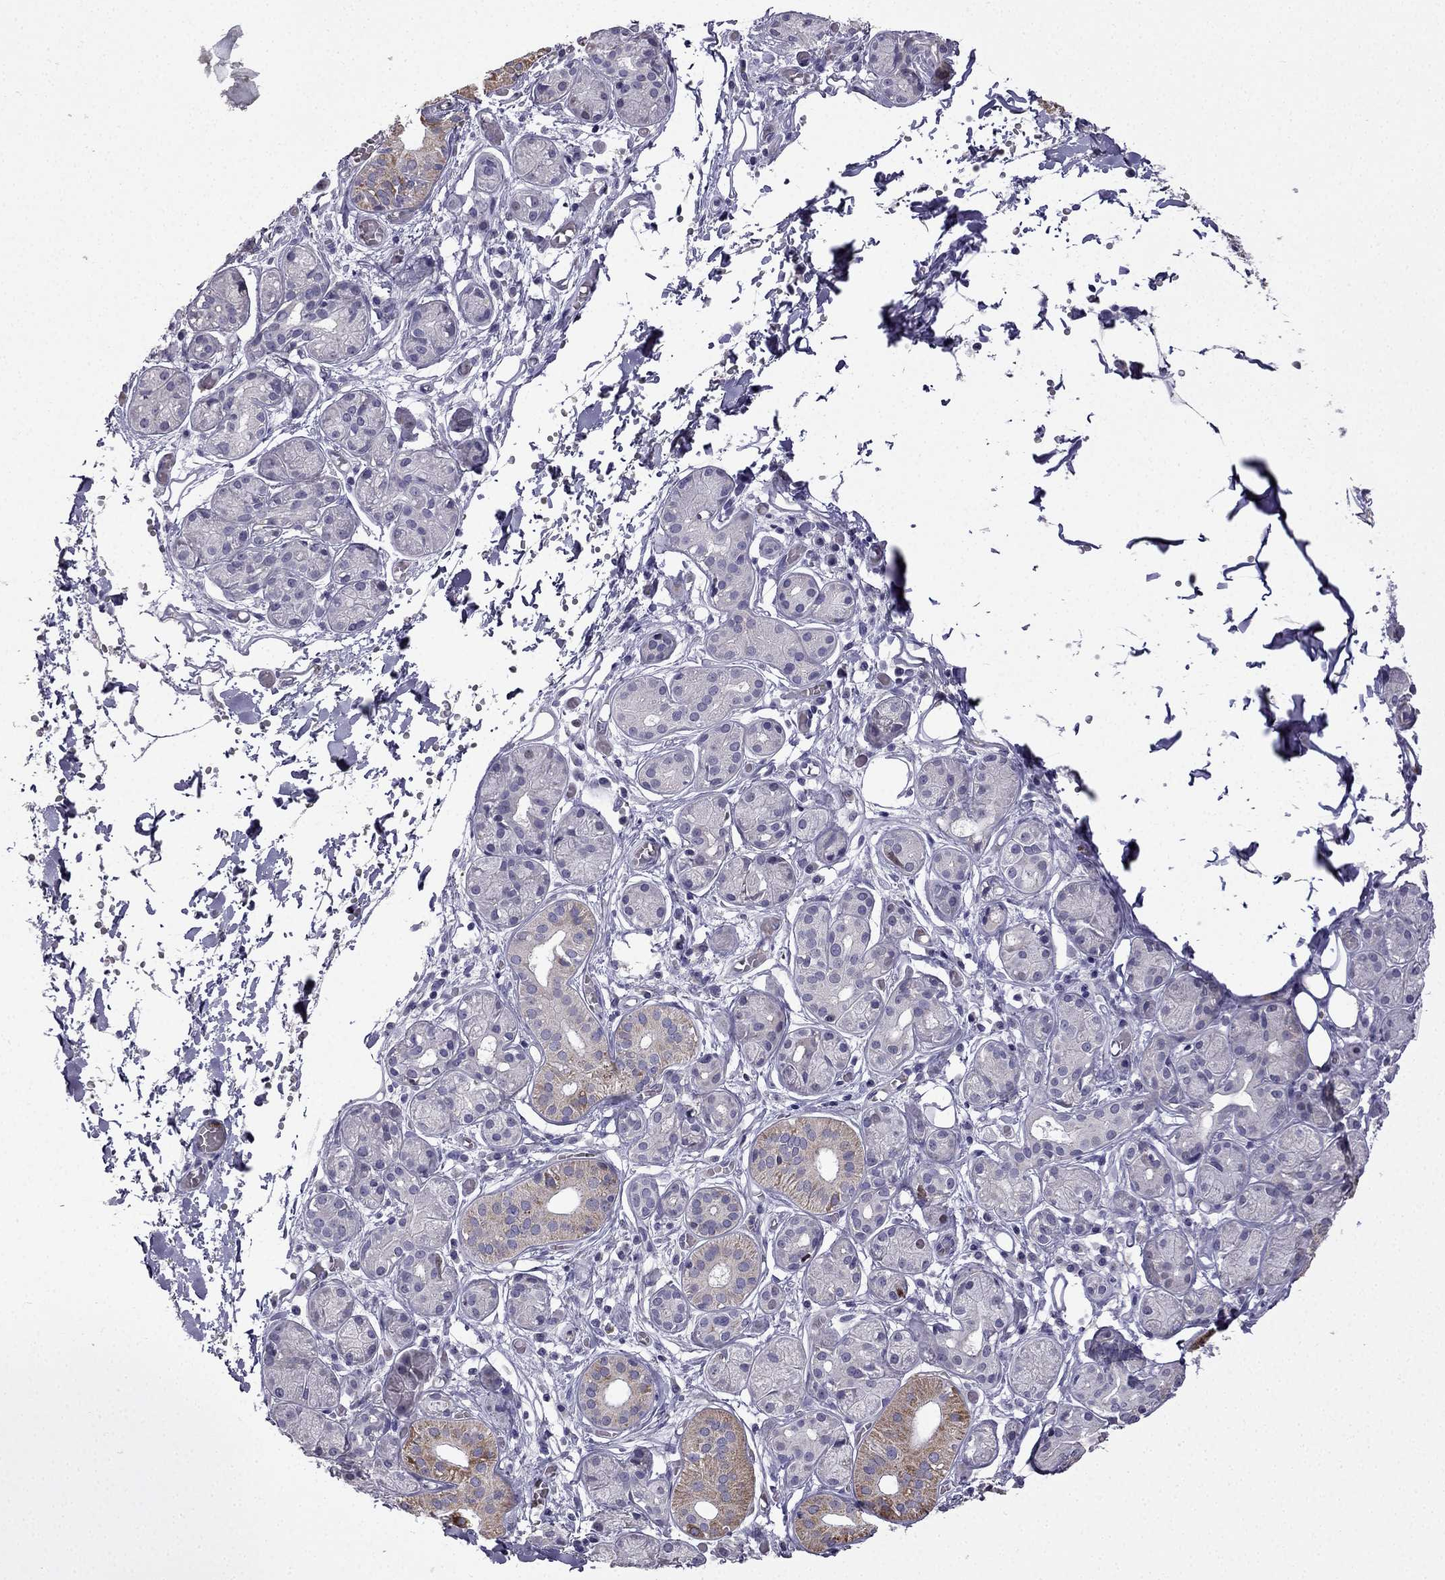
{"staining": {"intensity": "moderate", "quantity": "<25%", "location": "cytoplasmic/membranous"}, "tissue": "salivary gland", "cell_type": "Glandular cells", "image_type": "normal", "snomed": [{"axis": "morphology", "description": "Normal tissue, NOS"}, {"axis": "topography", "description": "Salivary gland"}, {"axis": "topography", "description": "Peripheral nerve tissue"}], "caption": "Immunohistochemistry (IHC) of normal salivary gland demonstrates low levels of moderate cytoplasmic/membranous positivity in about <25% of glandular cells.", "gene": "UHRF1", "patient": {"sex": "male", "age": 71}}